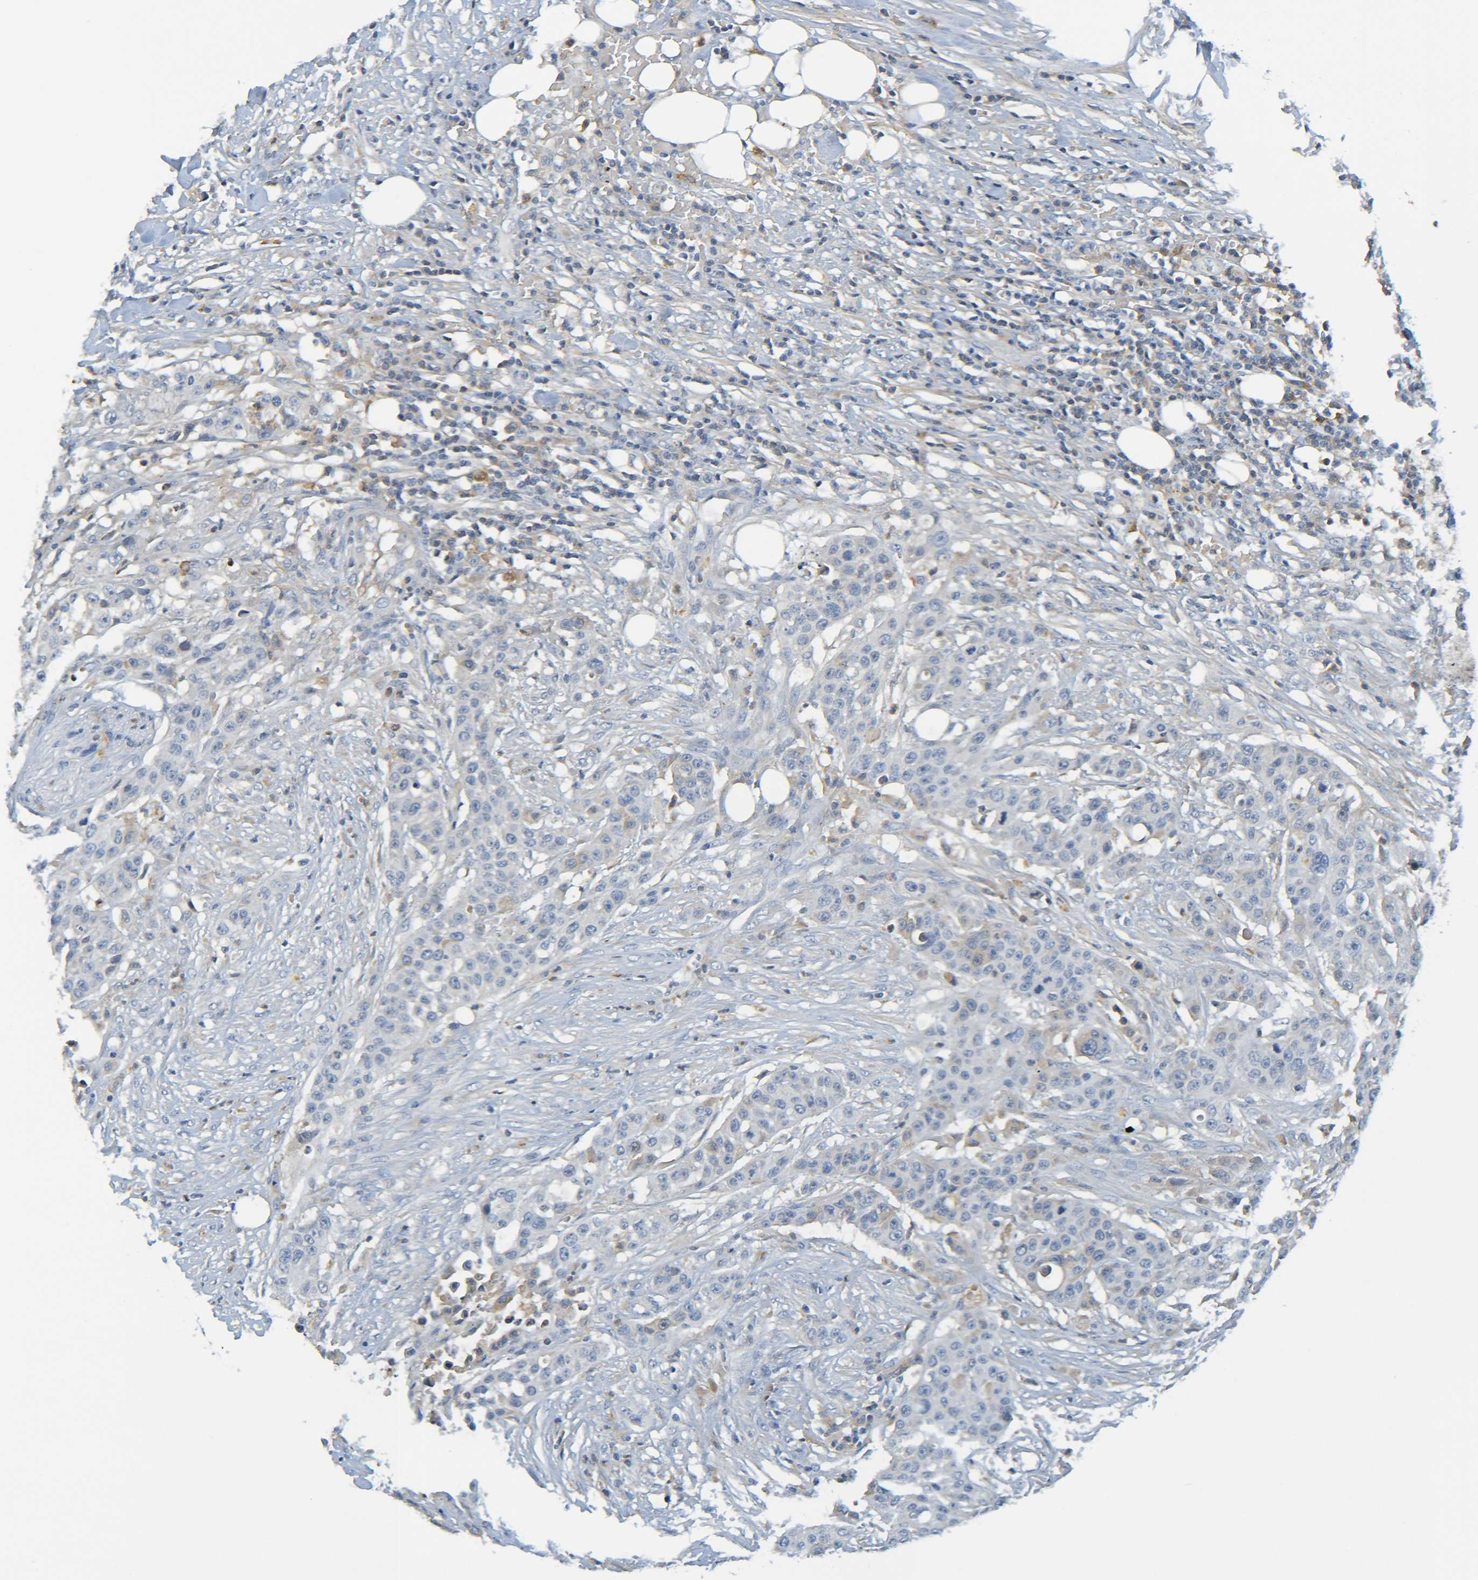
{"staining": {"intensity": "negative", "quantity": "none", "location": "none"}, "tissue": "urothelial cancer", "cell_type": "Tumor cells", "image_type": "cancer", "snomed": [{"axis": "morphology", "description": "Urothelial carcinoma, High grade"}, {"axis": "topography", "description": "Urinary bladder"}], "caption": "High magnification brightfield microscopy of urothelial cancer stained with DAB (brown) and counterstained with hematoxylin (blue): tumor cells show no significant positivity.", "gene": "C1QA", "patient": {"sex": "male", "age": 74}}